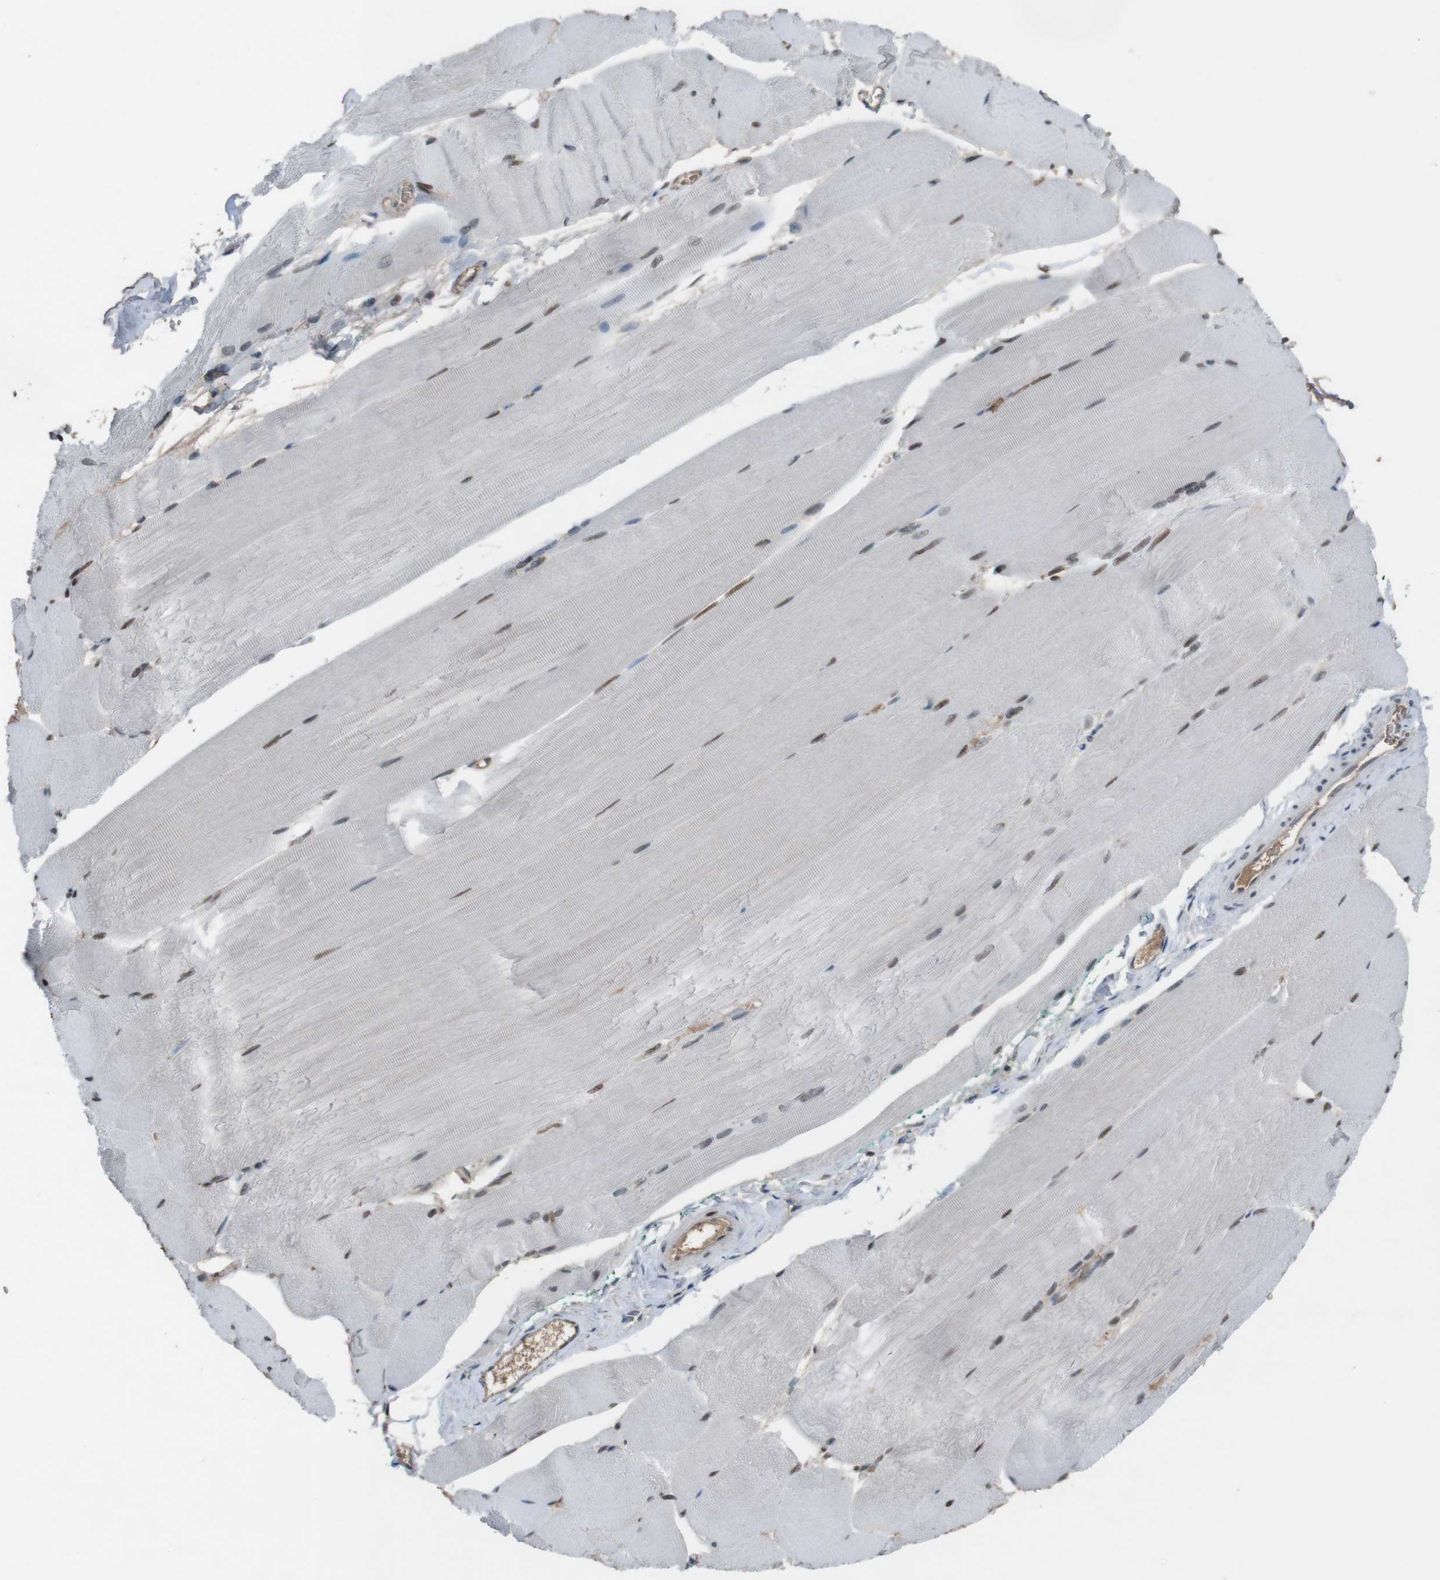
{"staining": {"intensity": "weak", "quantity": "<25%", "location": "nuclear"}, "tissue": "skeletal muscle", "cell_type": "Myocytes", "image_type": "normal", "snomed": [{"axis": "morphology", "description": "Normal tissue, NOS"}, {"axis": "morphology", "description": "Squamous cell carcinoma, NOS"}, {"axis": "topography", "description": "Skeletal muscle"}], "caption": "A high-resolution histopathology image shows immunohistochemistry (IHC) staining of unremarkable skeletal muscle, which shows no significant expression in myocytes.", "gene": "SUB1", "patient": {"sex": "male", "age": 51}}